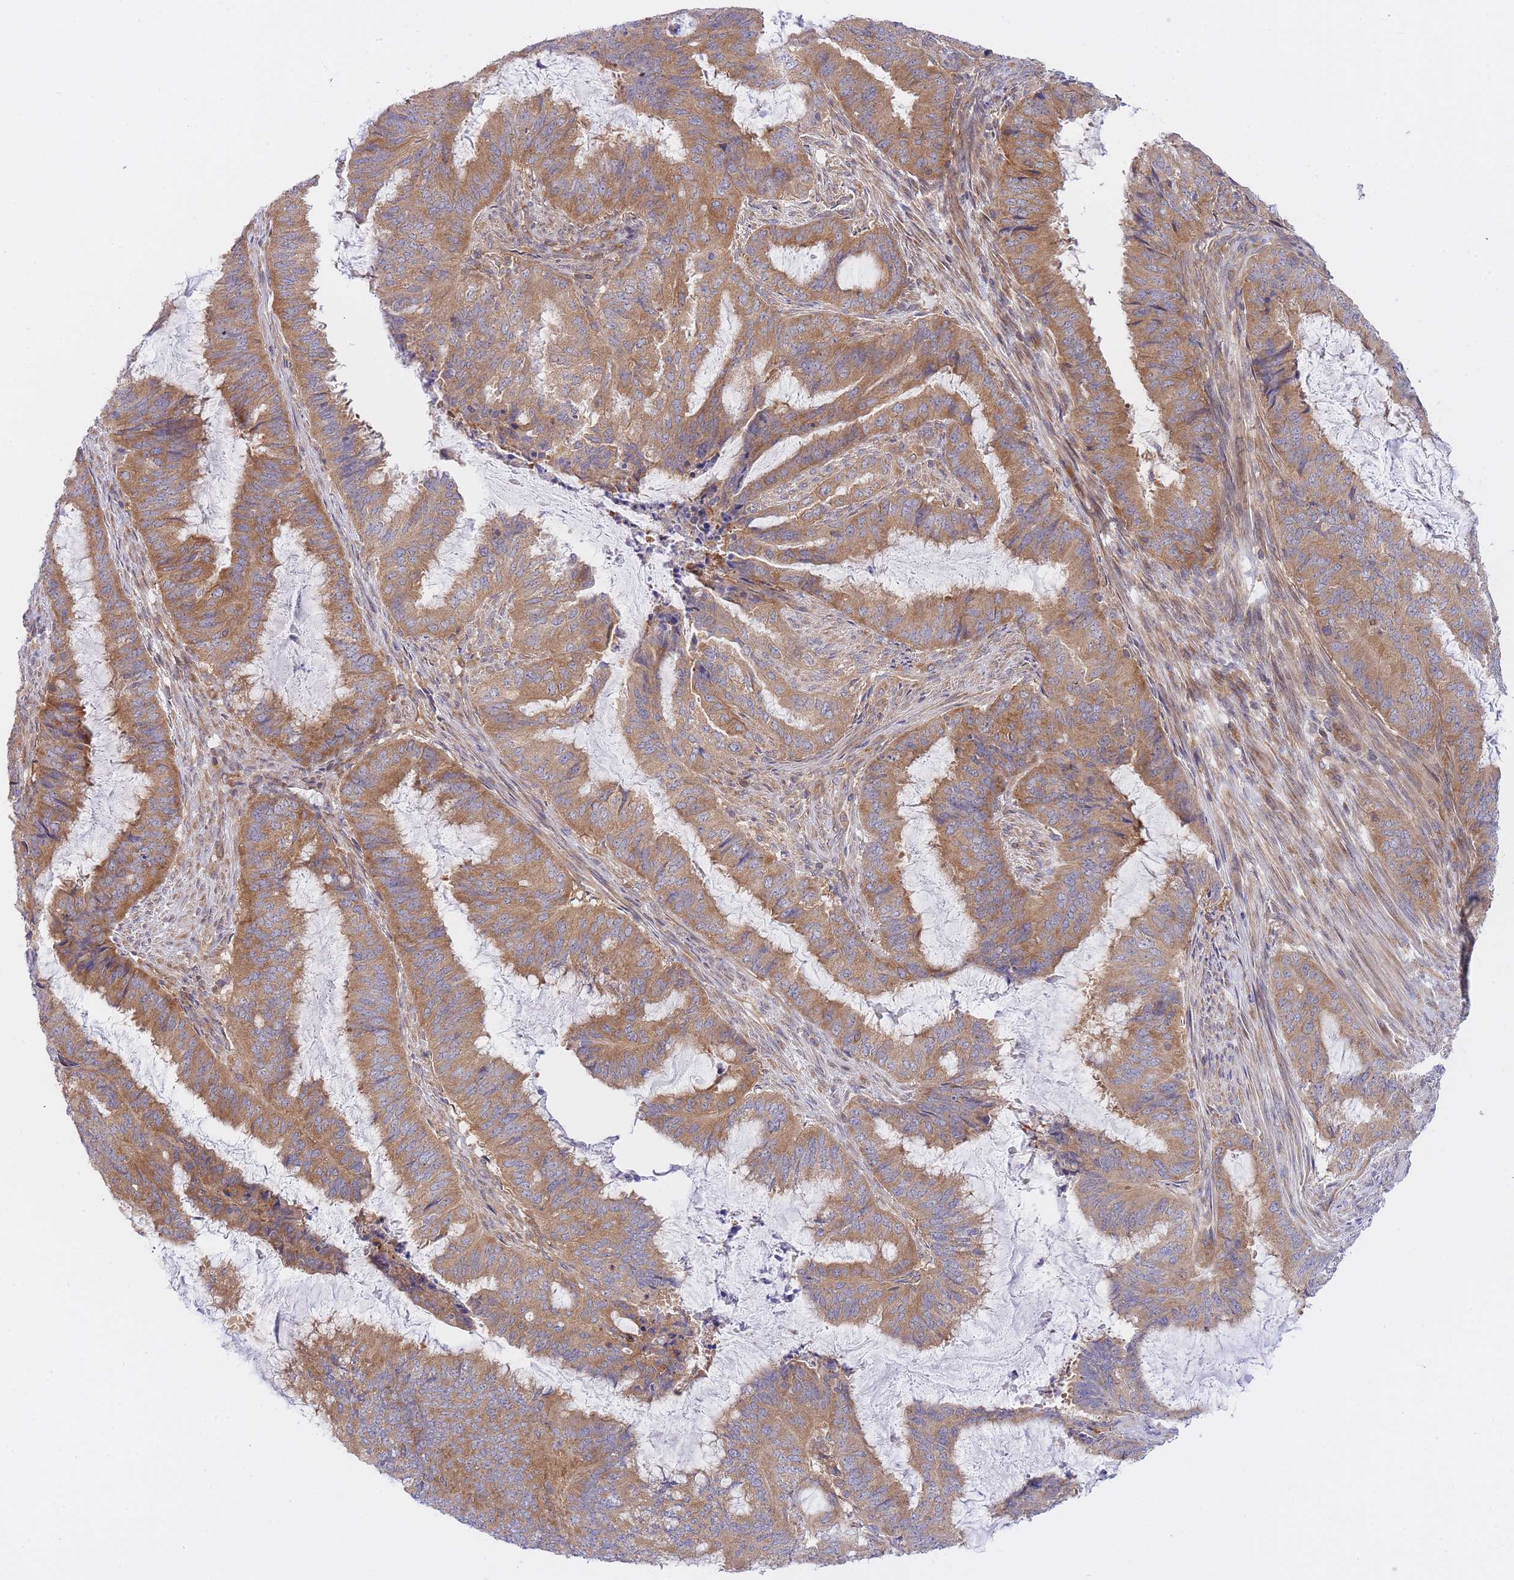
{"staining": {"intensity": "moderate", "quantity": ">75%", "location": "cytoplasmic/membranous"}, "tissue": "endometrial cancer", "cell_type": "Tumor cells", "image_type": "cancer", "snomed": [{"axis": "morphology", "description": "Adenocarcinoma, NOS"}, {"axis": "topography", "description": "Endometrium"}], "caption": "Immunohistochemical staining of human endometrial cancer (adenocarcinoma) reveals medium levels of moderate cytoplasmic/membranous expression in about >75% of tumor cells.", "gene": "EIF2B2", "patient": {"sex": "female", "age": 51}}